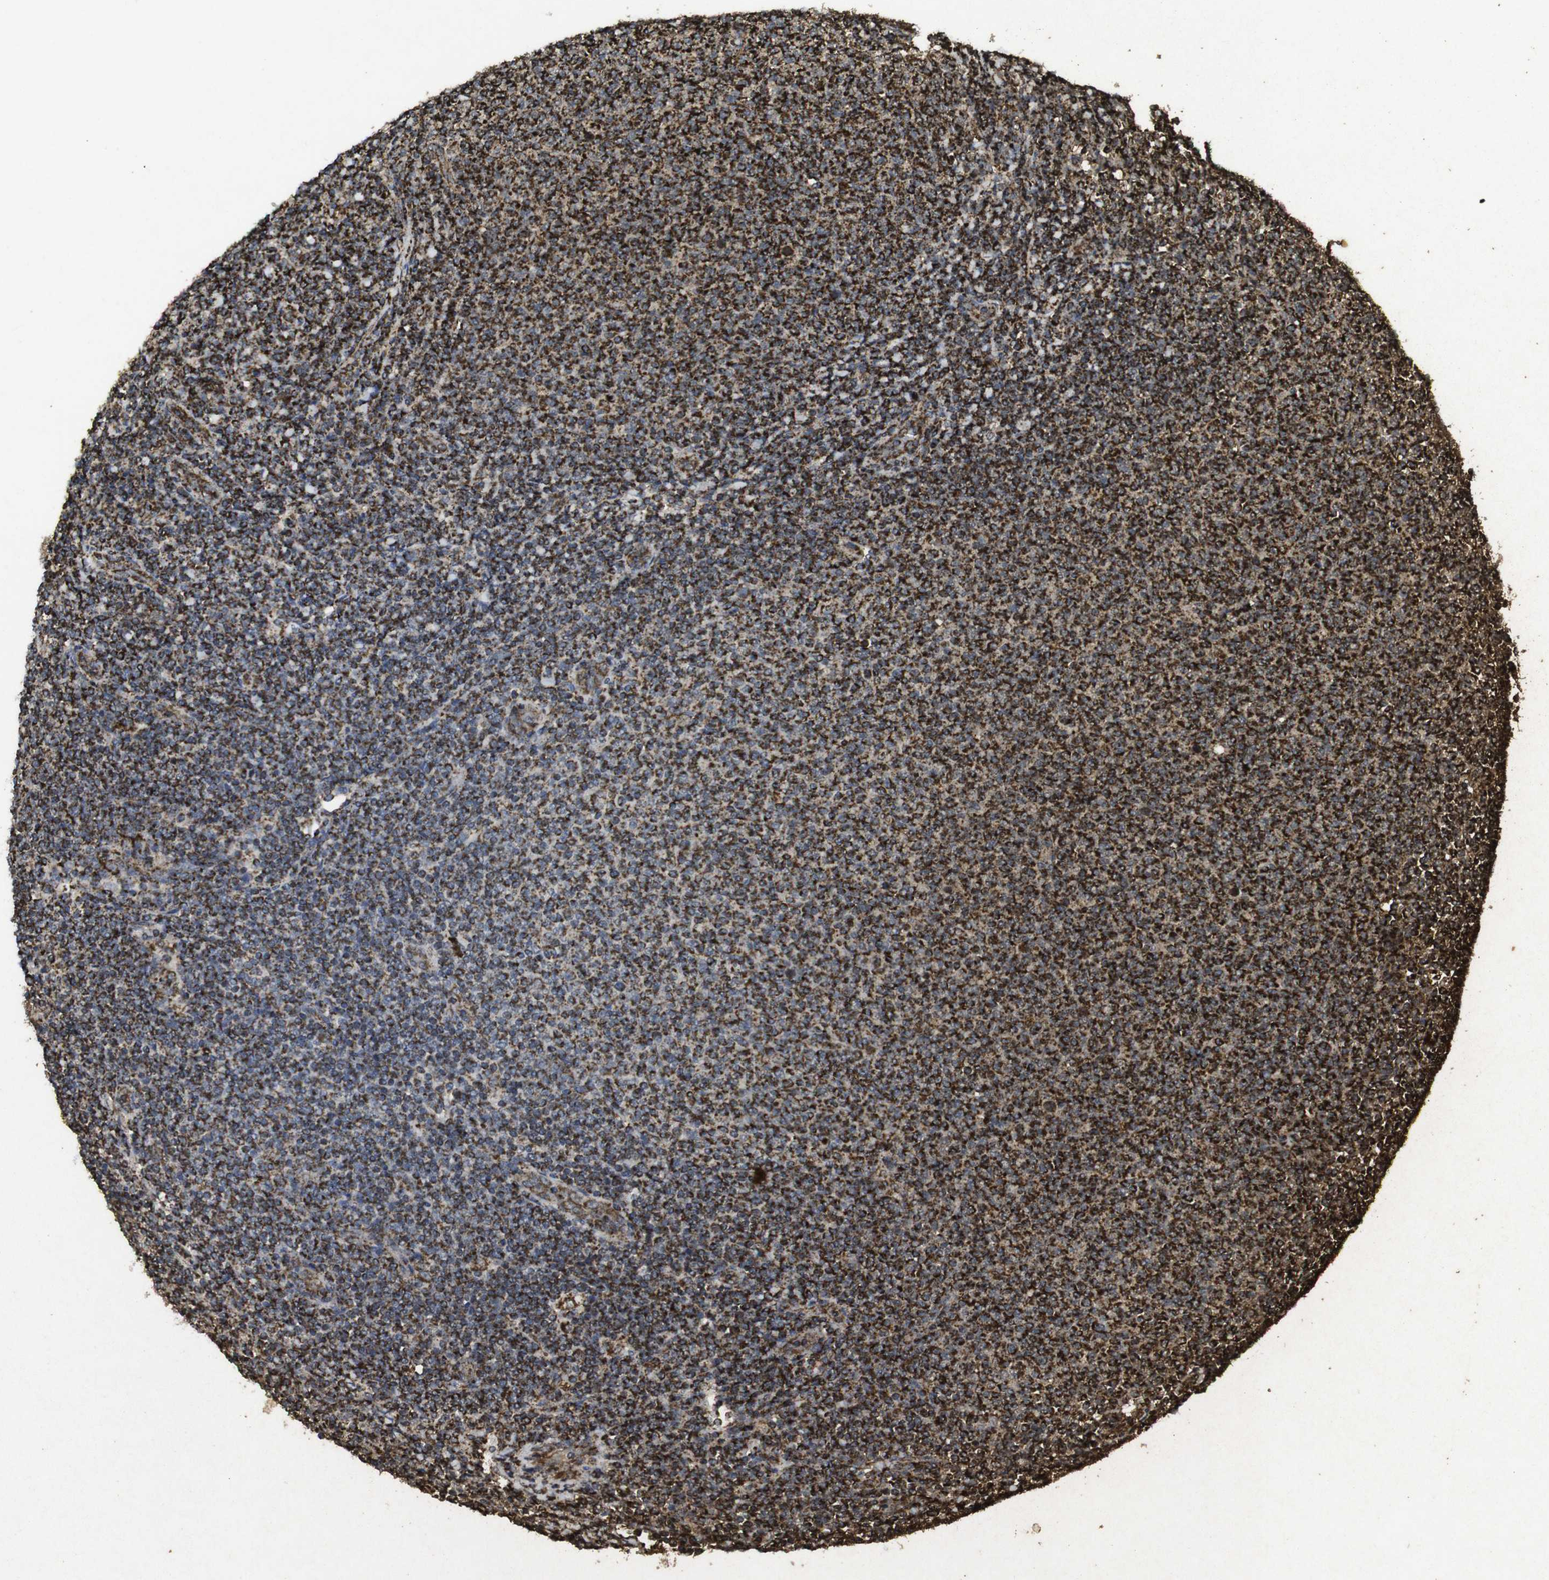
{"staining": {"intensity": "strong", "quantity": ">75%", "location": "cytoplasmic/membranous"}, "tissue": "lymphoma", "cell_type": "Tumor cells", "image_type": "cancer", "snomed": [{"axis": "morphology", "description": "Malignant lymphoma, non-Hodgkin's type, Low grade"}, {"axis": "topography", "description": "Lymph node"}], "caption": "A brown stain highlights strong cytoplasmic/membranous staining of a protein in low-grade malignant lymphoma, non-Hodgkin's type tumor cells.", "gene": "ATP5F1A", "patient": {"sex": "male", "age": 66}}